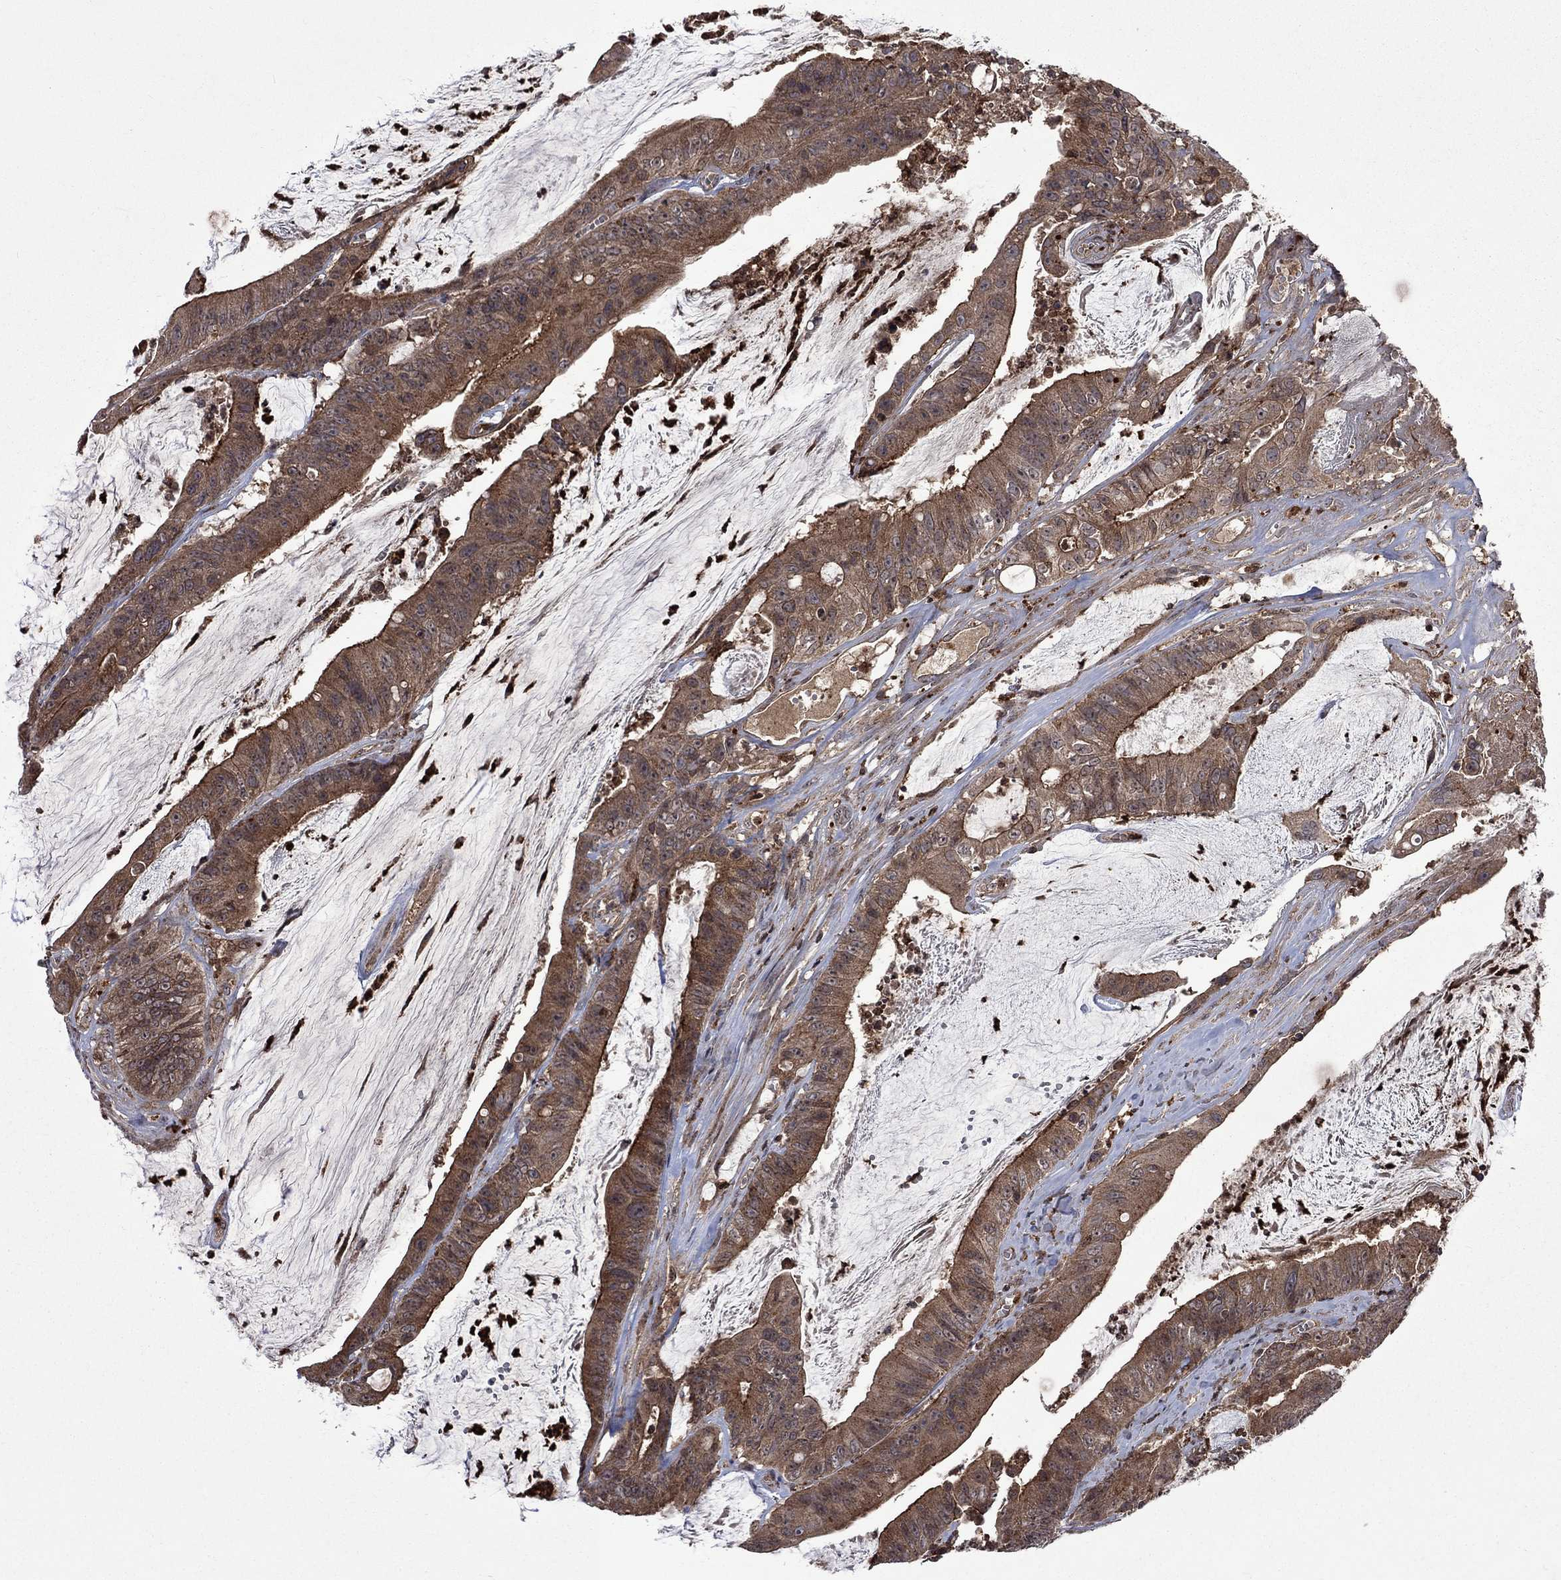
{"staining": {"intensity": "moderate", "quantity": ">75%", "location": "cytoplasmic/membranous"}, "tissue": "colorectal cancer", "cell_type": "Tumor cells", "image_type": "cancer", "snomed": [{"axis": "morphology", "description": "Adenocarcinoma, NOS"}, {"axis": "topography", "description": "Colon"}], "caption": "Human adenocarcinoma (colorectal) stained for a protein (brown) demonstrates moderate cytoplasmic/membranous positive positivity in approximately >75% of tumor cells.", "gene": "TMEM33", "patient": {"sex": "female", "age": 69}}